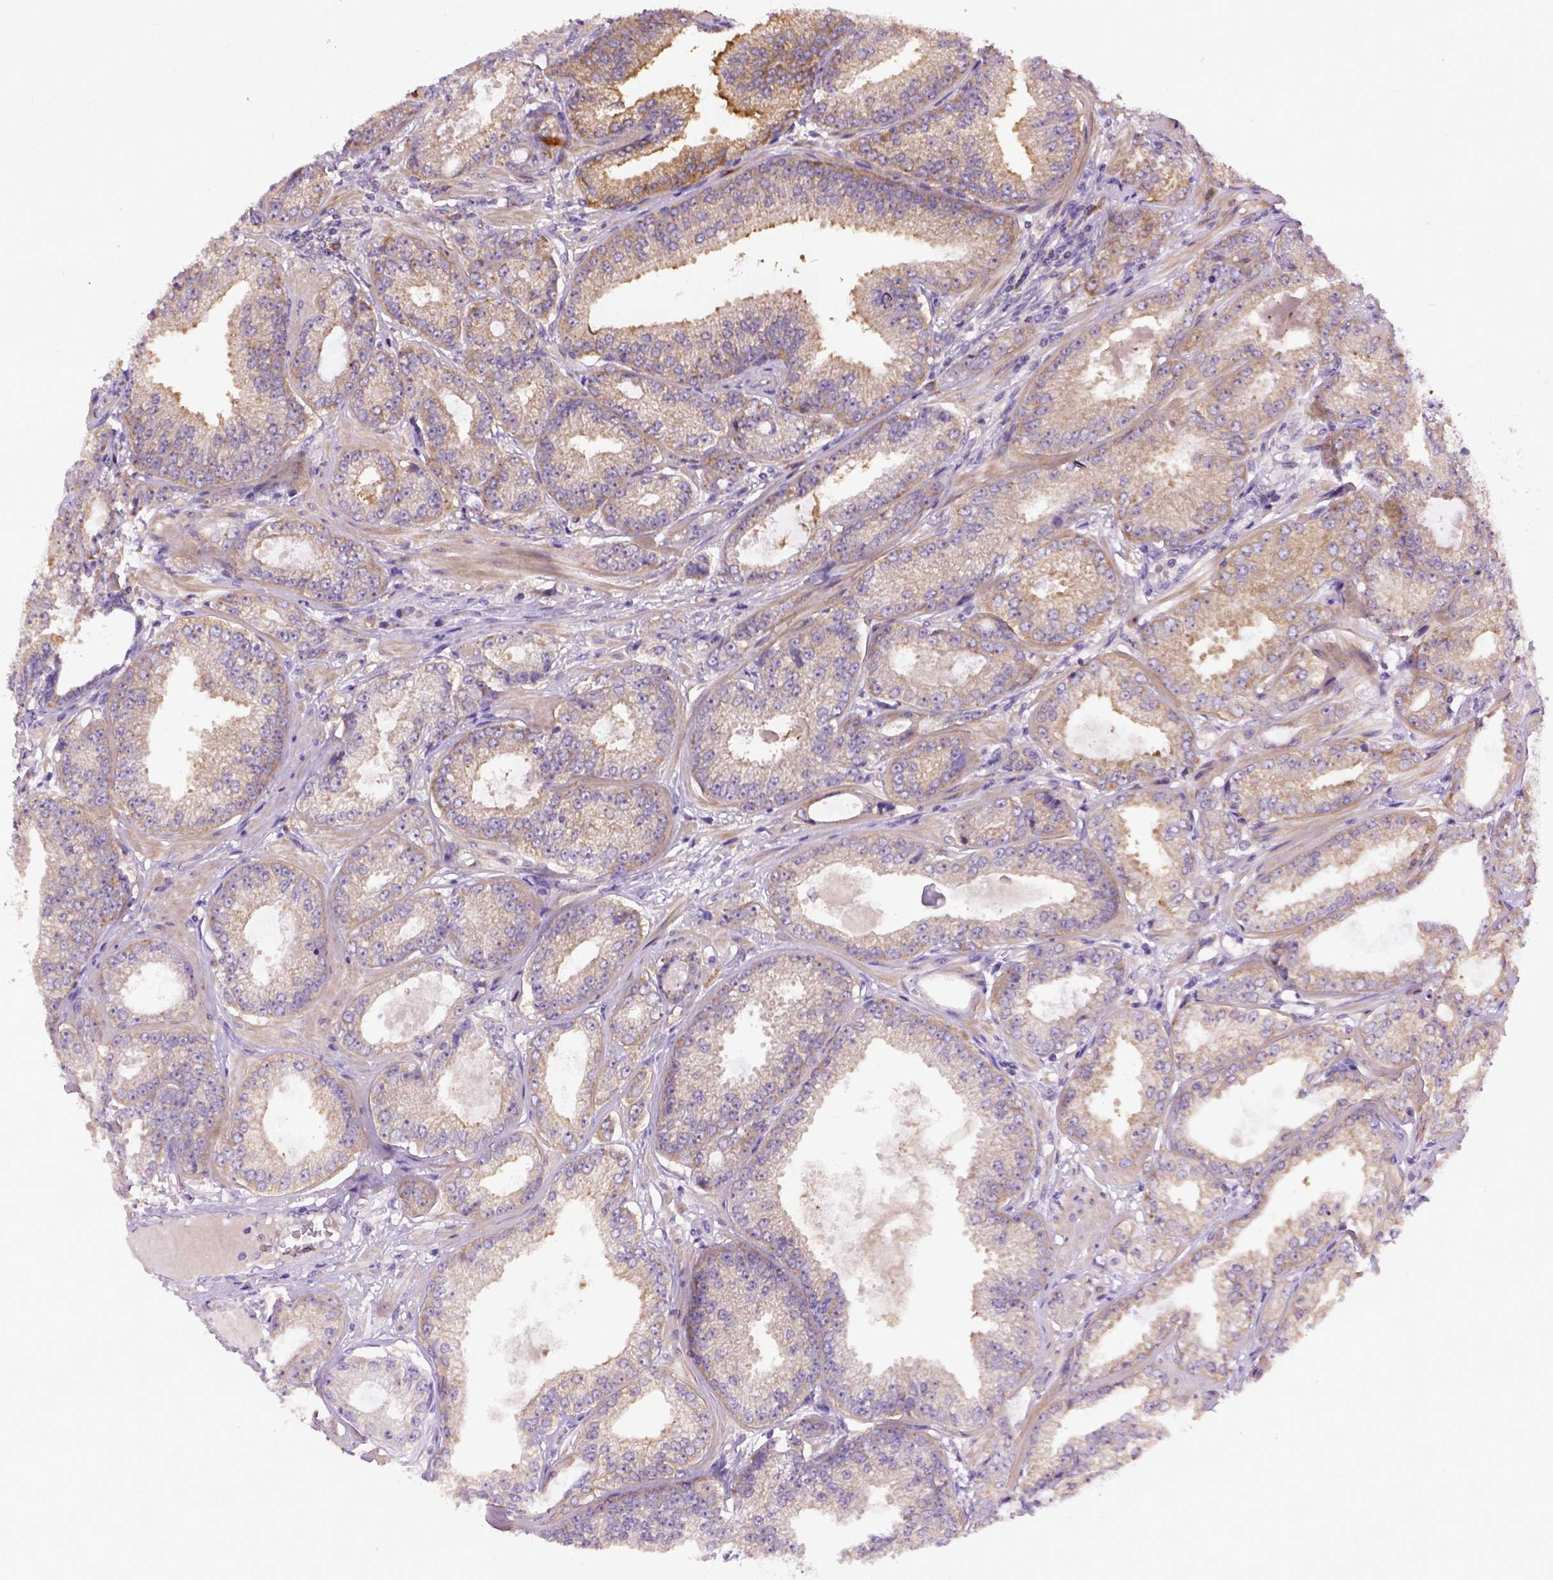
{"staining": {"intensity": "moderate", "quantity": ">75%", "location": "cytoplasmic/membranous"}, "tissue": "prostate cancer", "cell_type": "Tumor cells", "image_type": "cancer", "snomed": [{"axis": "morphology", "description": "Adenocarcinoma, NOS"}, {"axis": "topography", "description": "Prostate"}], "caption": "Immunohistochemistry histopathology image of neoplastic tissue: prostate adenocarcinoma stained using IHC demonstrates medium levels of moderate protein expression localized specifically in the cytoplasmic/membranous of tumor cells, appearing as a cytoplasmic/membranous brown color.", "gene": "CPNE1", "patient": {"sex": "male", "age": 64}}